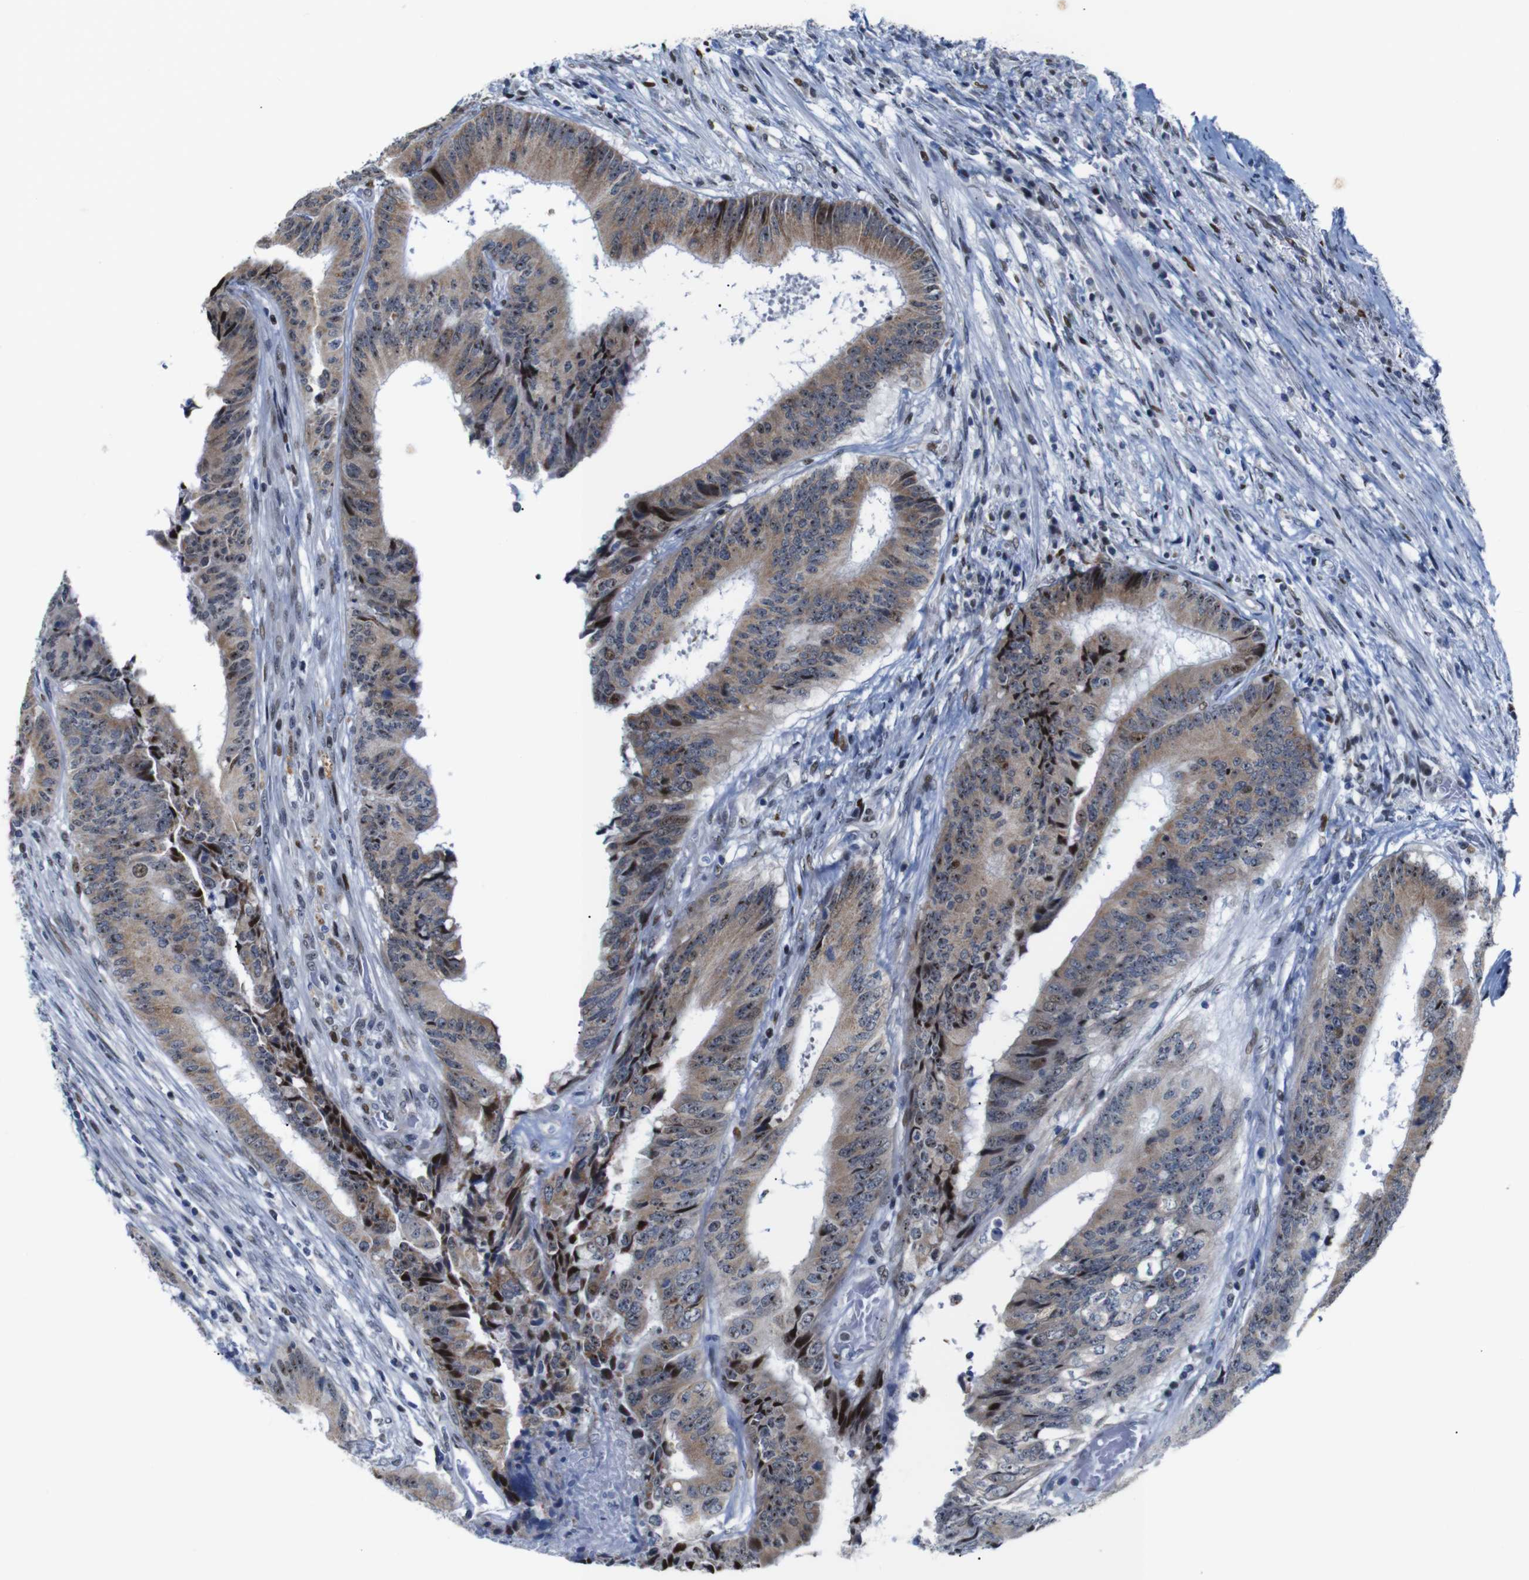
{"staining": {"intensity": "moderate", "quantity": ">75%", "location": "cytoplasmic/membranous,nuclear"}, "tissue": "colorectal cancer", "cell_type": "Tumor cells", "image_type": "cancer", "snomed": [{"axis": "morphology", "description": "Adenocarcinoma, NOS"}, {"axis": "topography", "description": "Rectum"}], "caption": "Immunohistochemistry (IHC) photomicrograph of human adenocarcinoma (colorectal) stained for a protein (brown), which exhibits medium levels of moderate cytoplasmic/membranous and nuclear expression in approximately >75% of tumor cells.", "gene": "GATA6", "patient": {"sex": "male", "age": 72}}